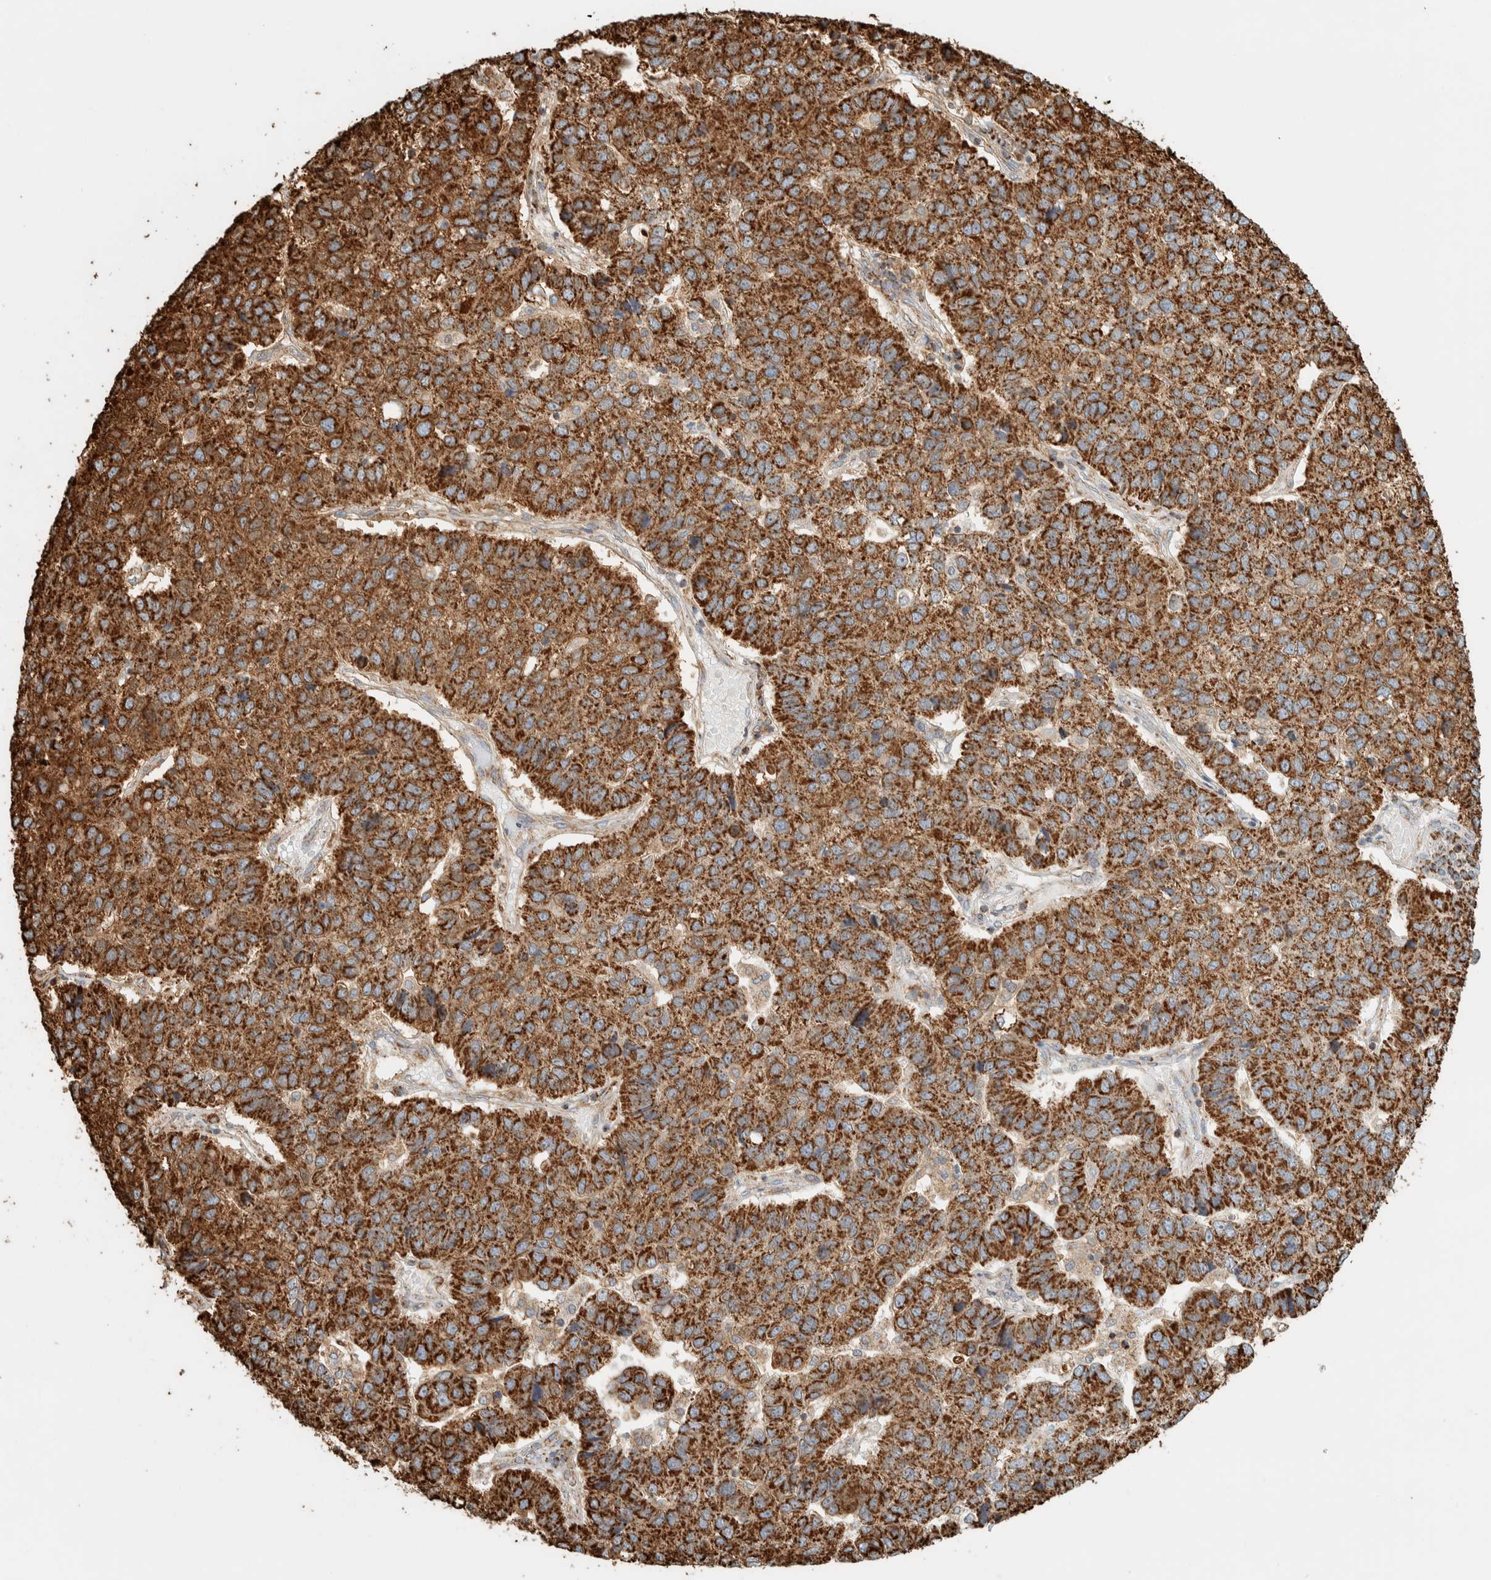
{"staining": {"intensity": "strong", "quantity": ">75%", "location": "cytoplasmic/membranous"}, "tissue": "pancreatic cancer", "cell_type": "Tumor cells", "image_type": "cancer", "snomed": [{"axis": "morphology", "description": "Adenocarcinoma, NOS"}, {"axis": "topography", "description": "Pancreas"}], "caption": "Immunohistochemical staining of human pancreatic adenocarcinoma demonstrates strong cytoplasmic/membranous protein staining in about >75% of tumor cells.", "gene": "ZNF454", "patient": {"sex": "female", "age": 61}}